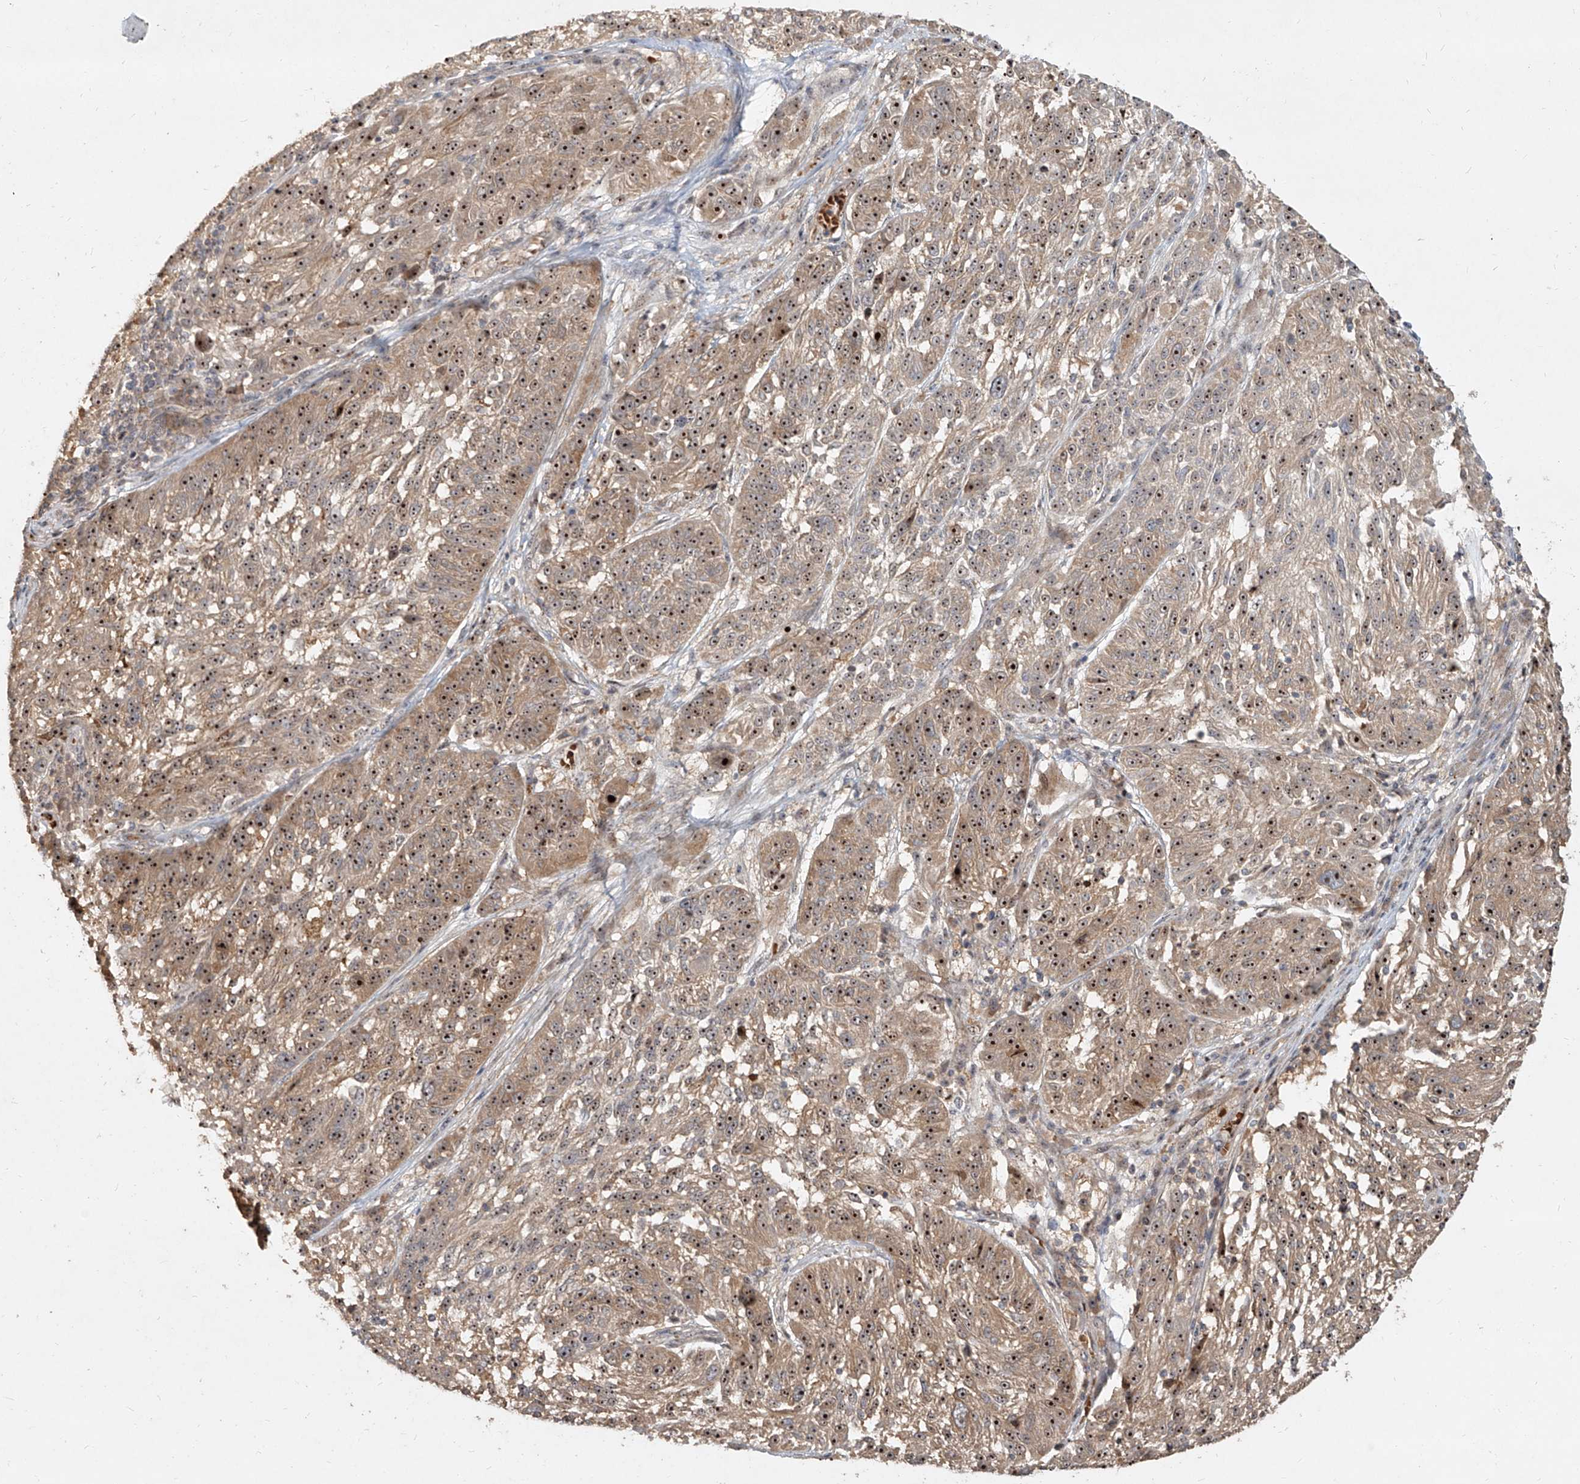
{"staining": {"intensity": "moderate", "quantity": ">75%", "location": "cytoplasmic/membranous,nuclear"}, "tissue": "melanoma", "cell_type": "Tumor cells", "image_type": "cancer", "snomed": [{"axis": "morphology", "description": "Malignant melanoma, NOS"}, {"axis": "topography", "description": "Skin"}], "caption": "Immunohistochemistry (IHC) photomicrograph of neoplastic tissue: human melanoma stained using IHC shows medium levels of moderate protein expression localized specifically in the cytoplasmic/membranous and nuclear of tumor cells, appearing as a cytoplasmic/membranous and nuclear brown color.", "gene": "BYSL", "patient": {"sex": "male", "age": 53}}